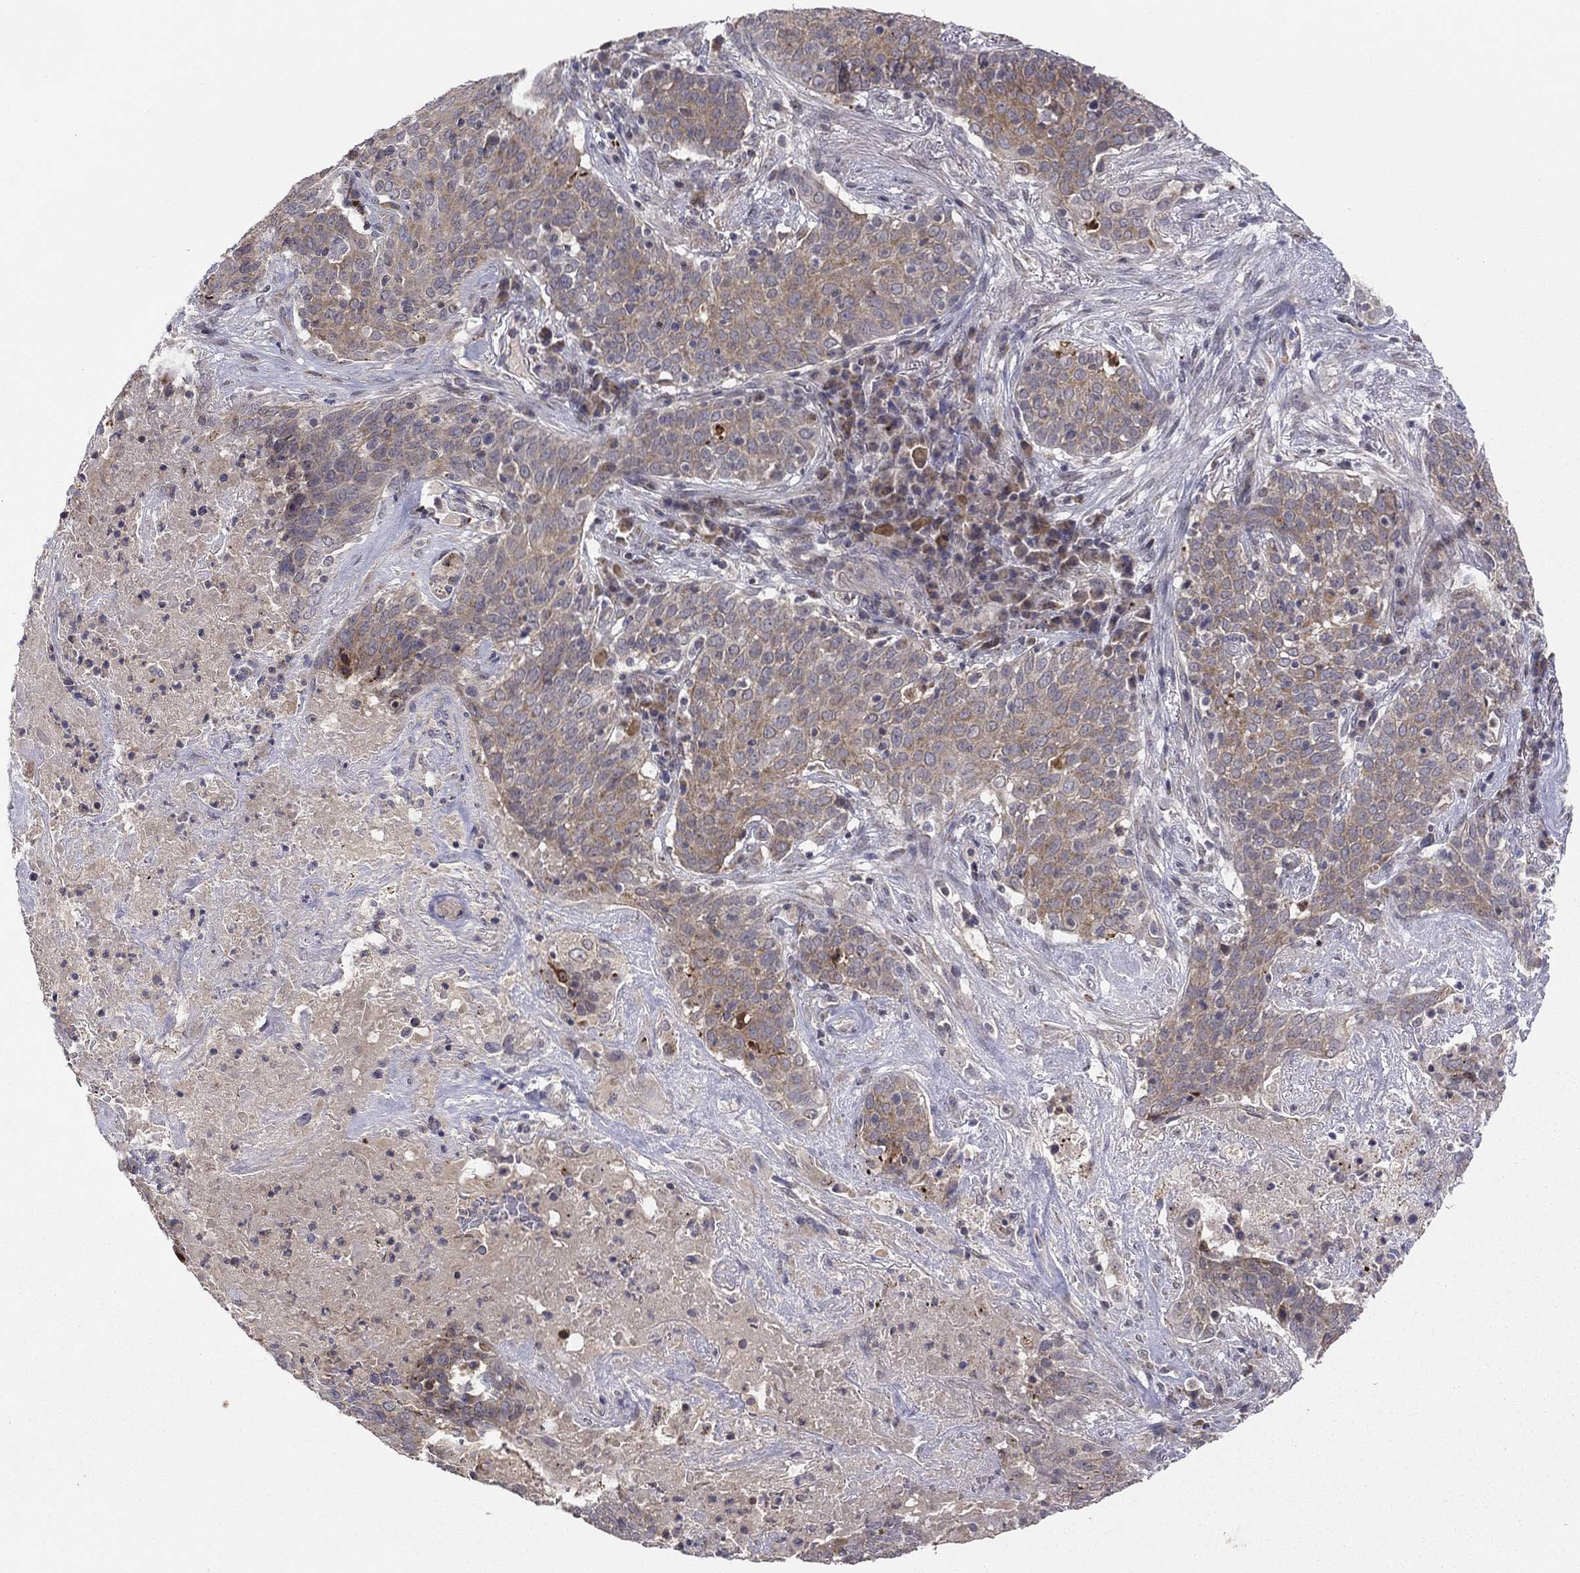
{"staining": {"intensity": "moderate", "quantity": "<25%", "location": "cytoplasmic/membranous"}, "tissue": "lung cancer", "cell_type": "Tumor cells", "image_type": "cancer", "snomed": [{"axis": "morphology", "description": "Squamous cell carcinoma, NOS"}, {"axis": "topography", "description": "Lung"}], "caption": "Moderate cytoplasmic/membranous staining is seen in approximately <25% of tumor cells in squamous cell carcinoma (lung).", "gene": "CRACDL", "patient": {"sex": "male", "age": 82}}